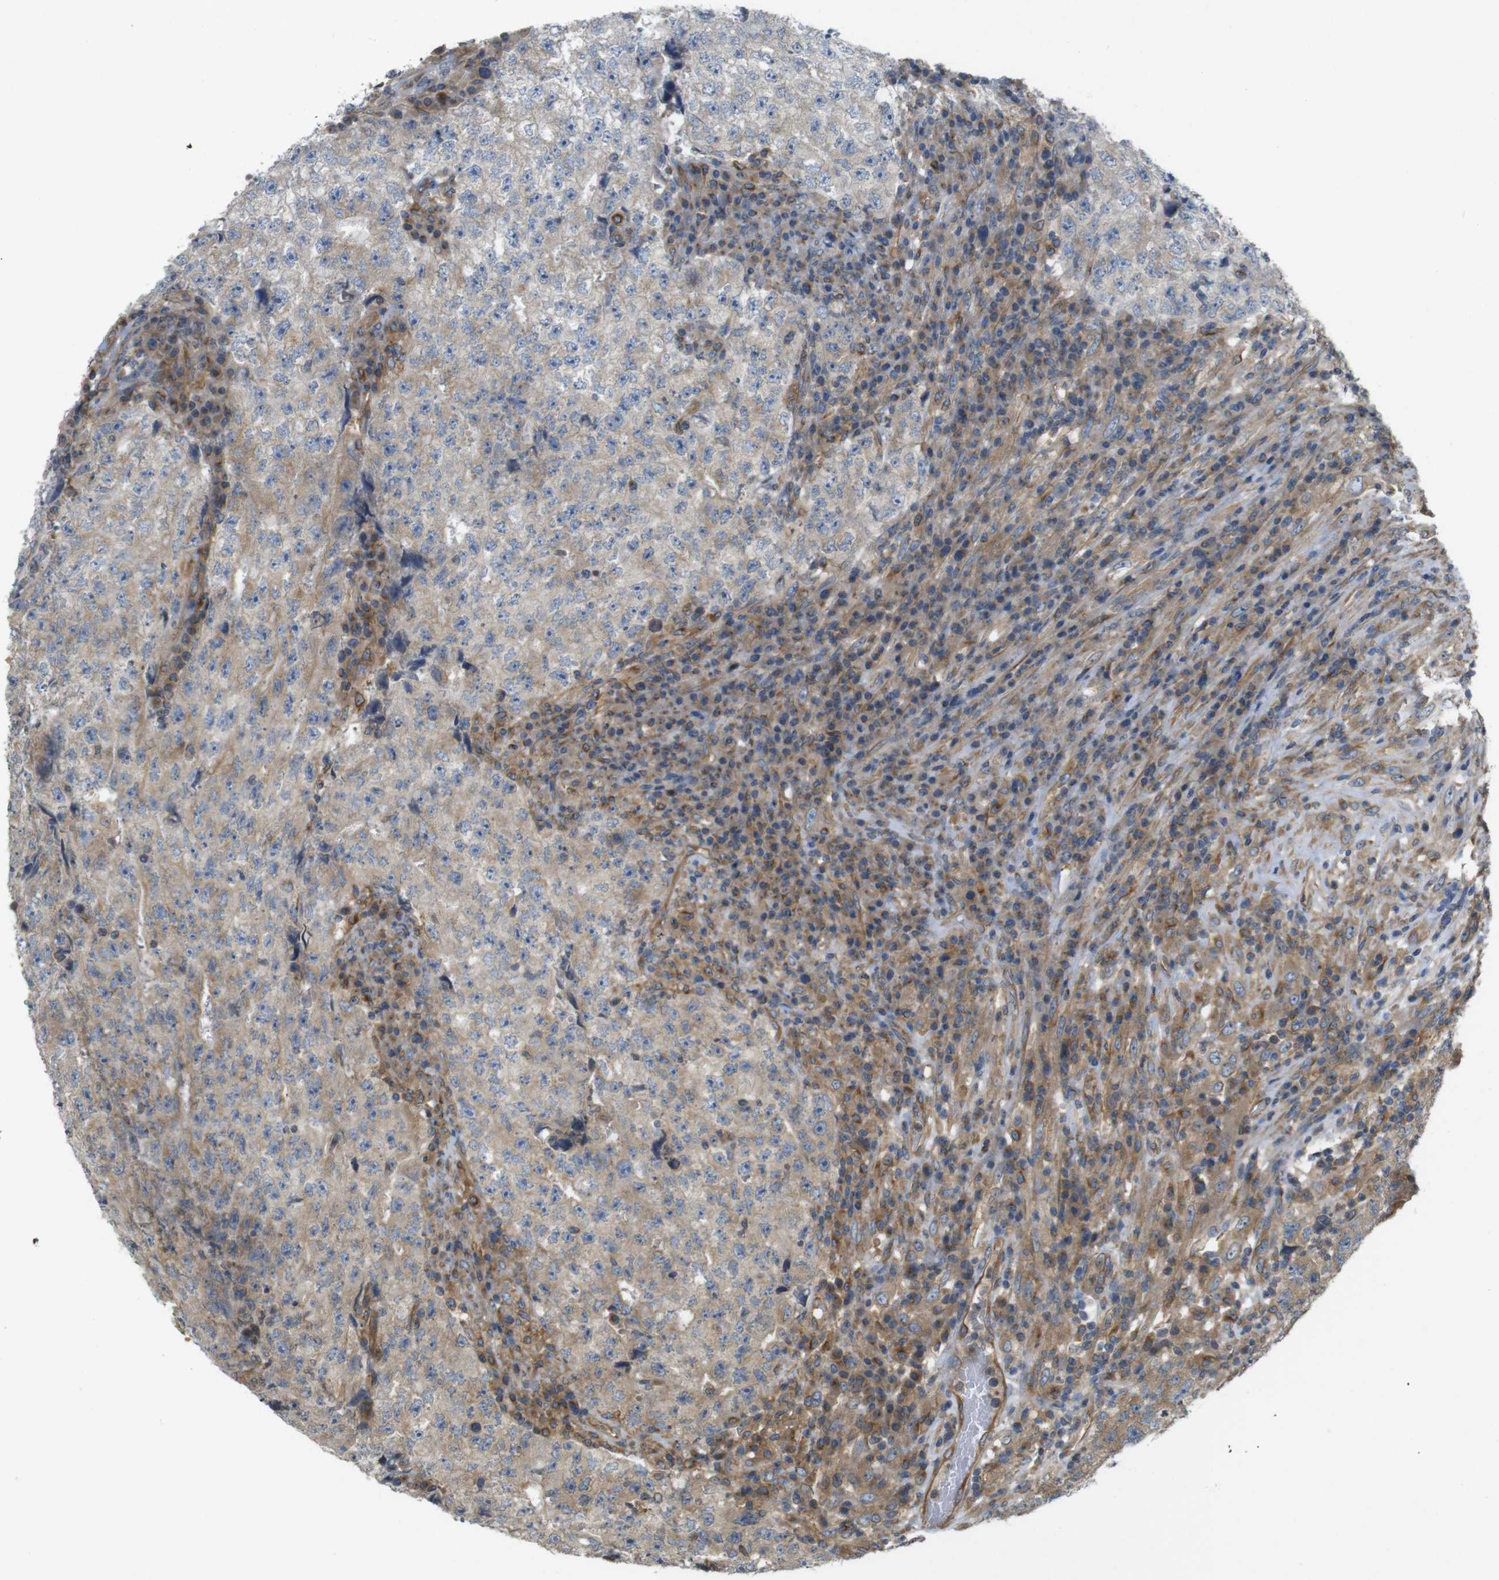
{"staining": {"intensity": "weak", "quantity": ">75%", "location": "cytoplasmic/membranous"}, "tissue": "testis cancer", "cell_type": "Tumor cells", "image_type": "cancer", "snomed": [{"axis": "morphology", "description": "Necrosis, NOS"}, {"axis": "morphology", "description": "Carcinoma, Embryonal, NOS"}, {"axis": "topography", "description": "Testis"}], "caption": "Immunohistochemistry (DAB) staining of testis embryonal carcinoma reveals weak cytoplasmic/membranous protein positivity in about >75% of tumor cells. Using DAB (3,3'-diaminobenzidine) (brown) and hematoxylin (blue) stains, captured at high magnification using brightfield microscopy.", "gene": "KIF5B", "patient": {"sex": "male", "age": 19}}